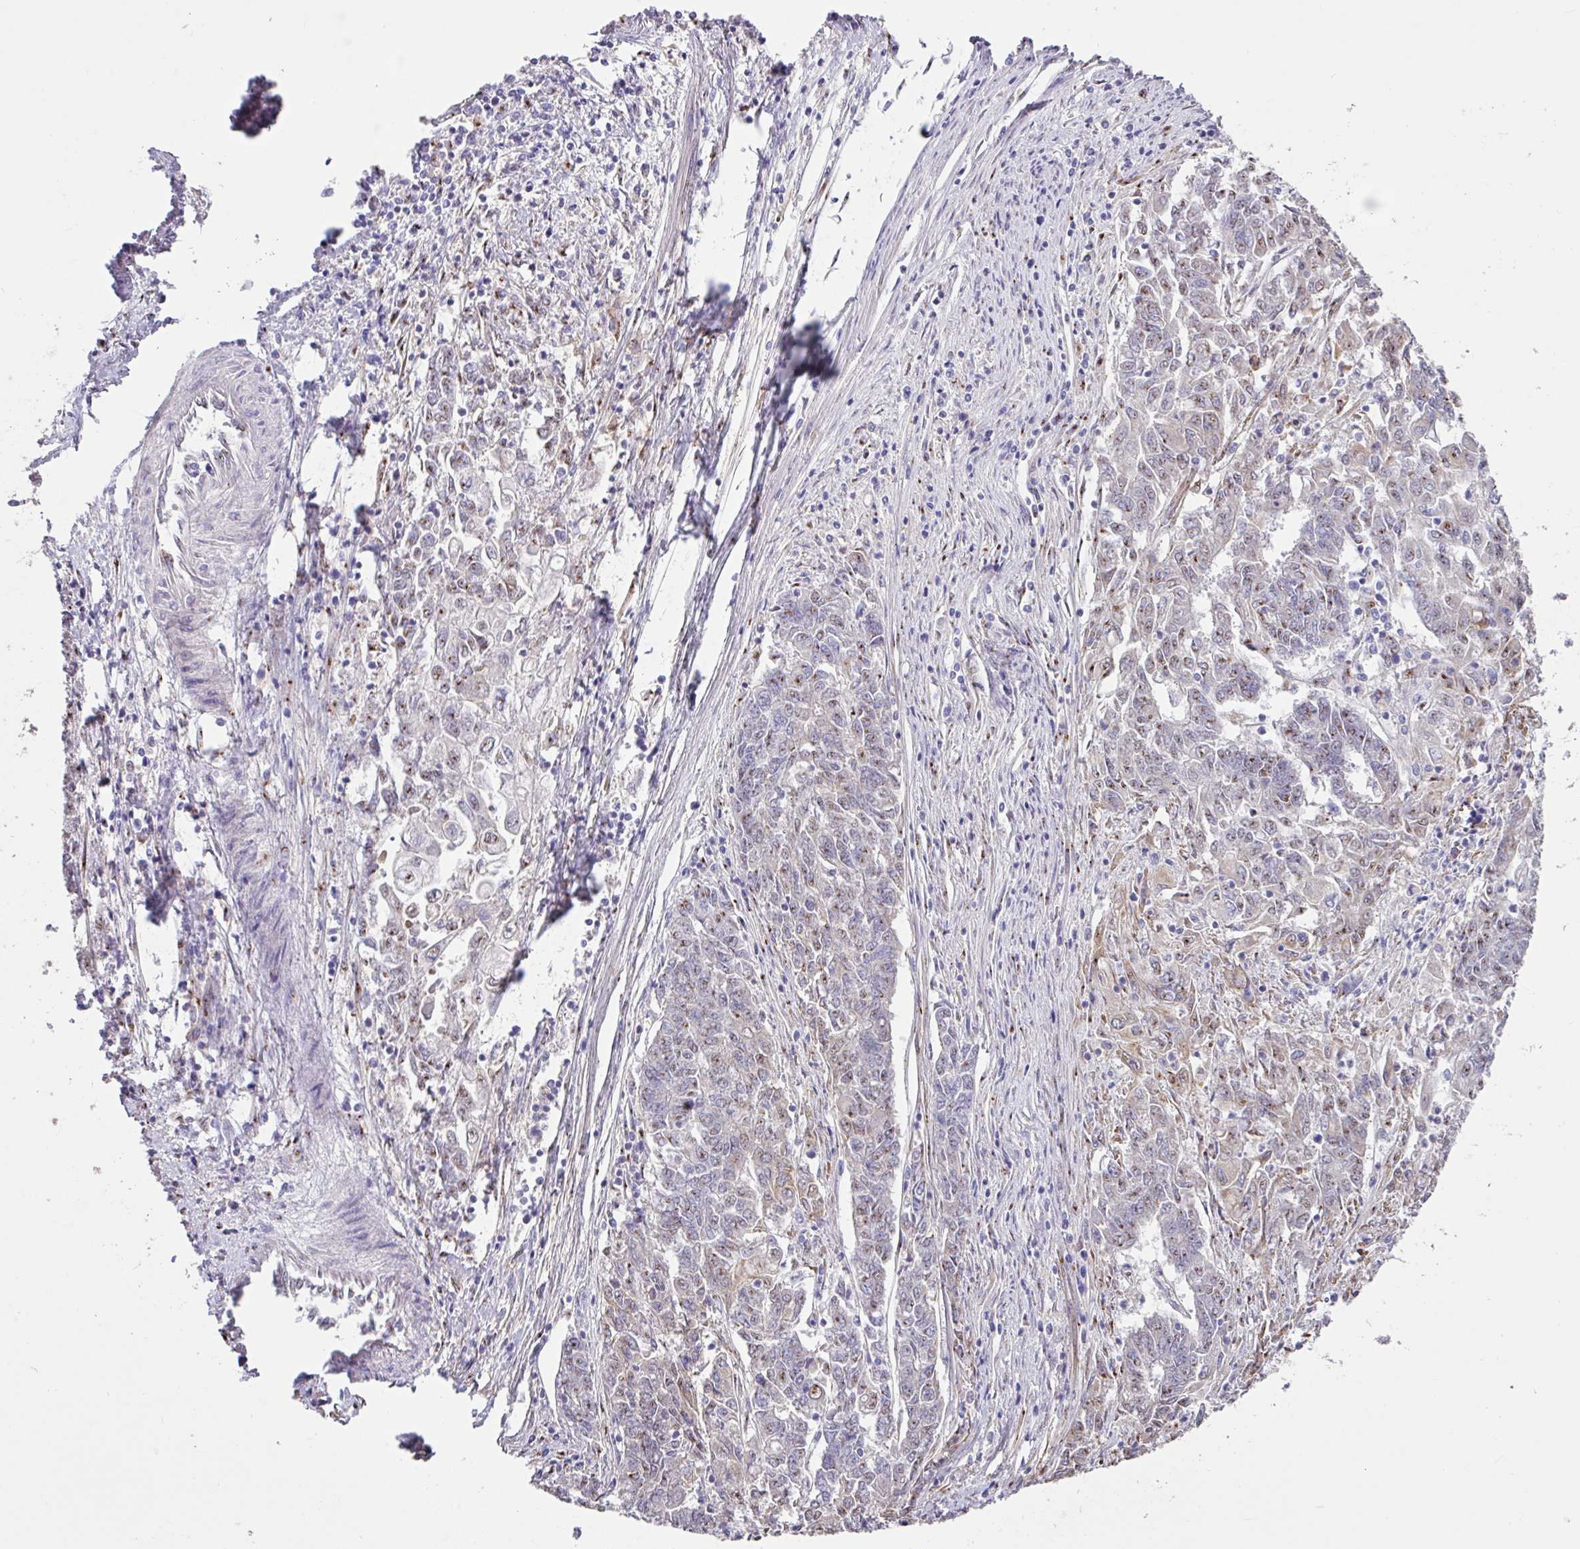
{"staining": {"intensity": "moderate", "quantity": "25%-75%", "location": "nuclear"}, "tissue": "endometrial cancer", "cell_type": "Tumor cells", "image_type": "cancer", "snomed": [{"axis": "morphology", "description": "Adenocarcinoma, NOS"}, {"axis": "topography", "description": "Endometrium"}], "caption": "IHC micrograph of neoplastic tissue: human endometrial cancer stained using immunohistochemistry reveals medium levels of moderate protein expression localized specifically in the nuclear of tumor cells, appearing as a nuclear brown color.", "gene": "ZG16", "patient": {"sex": "female", "age": 54}}